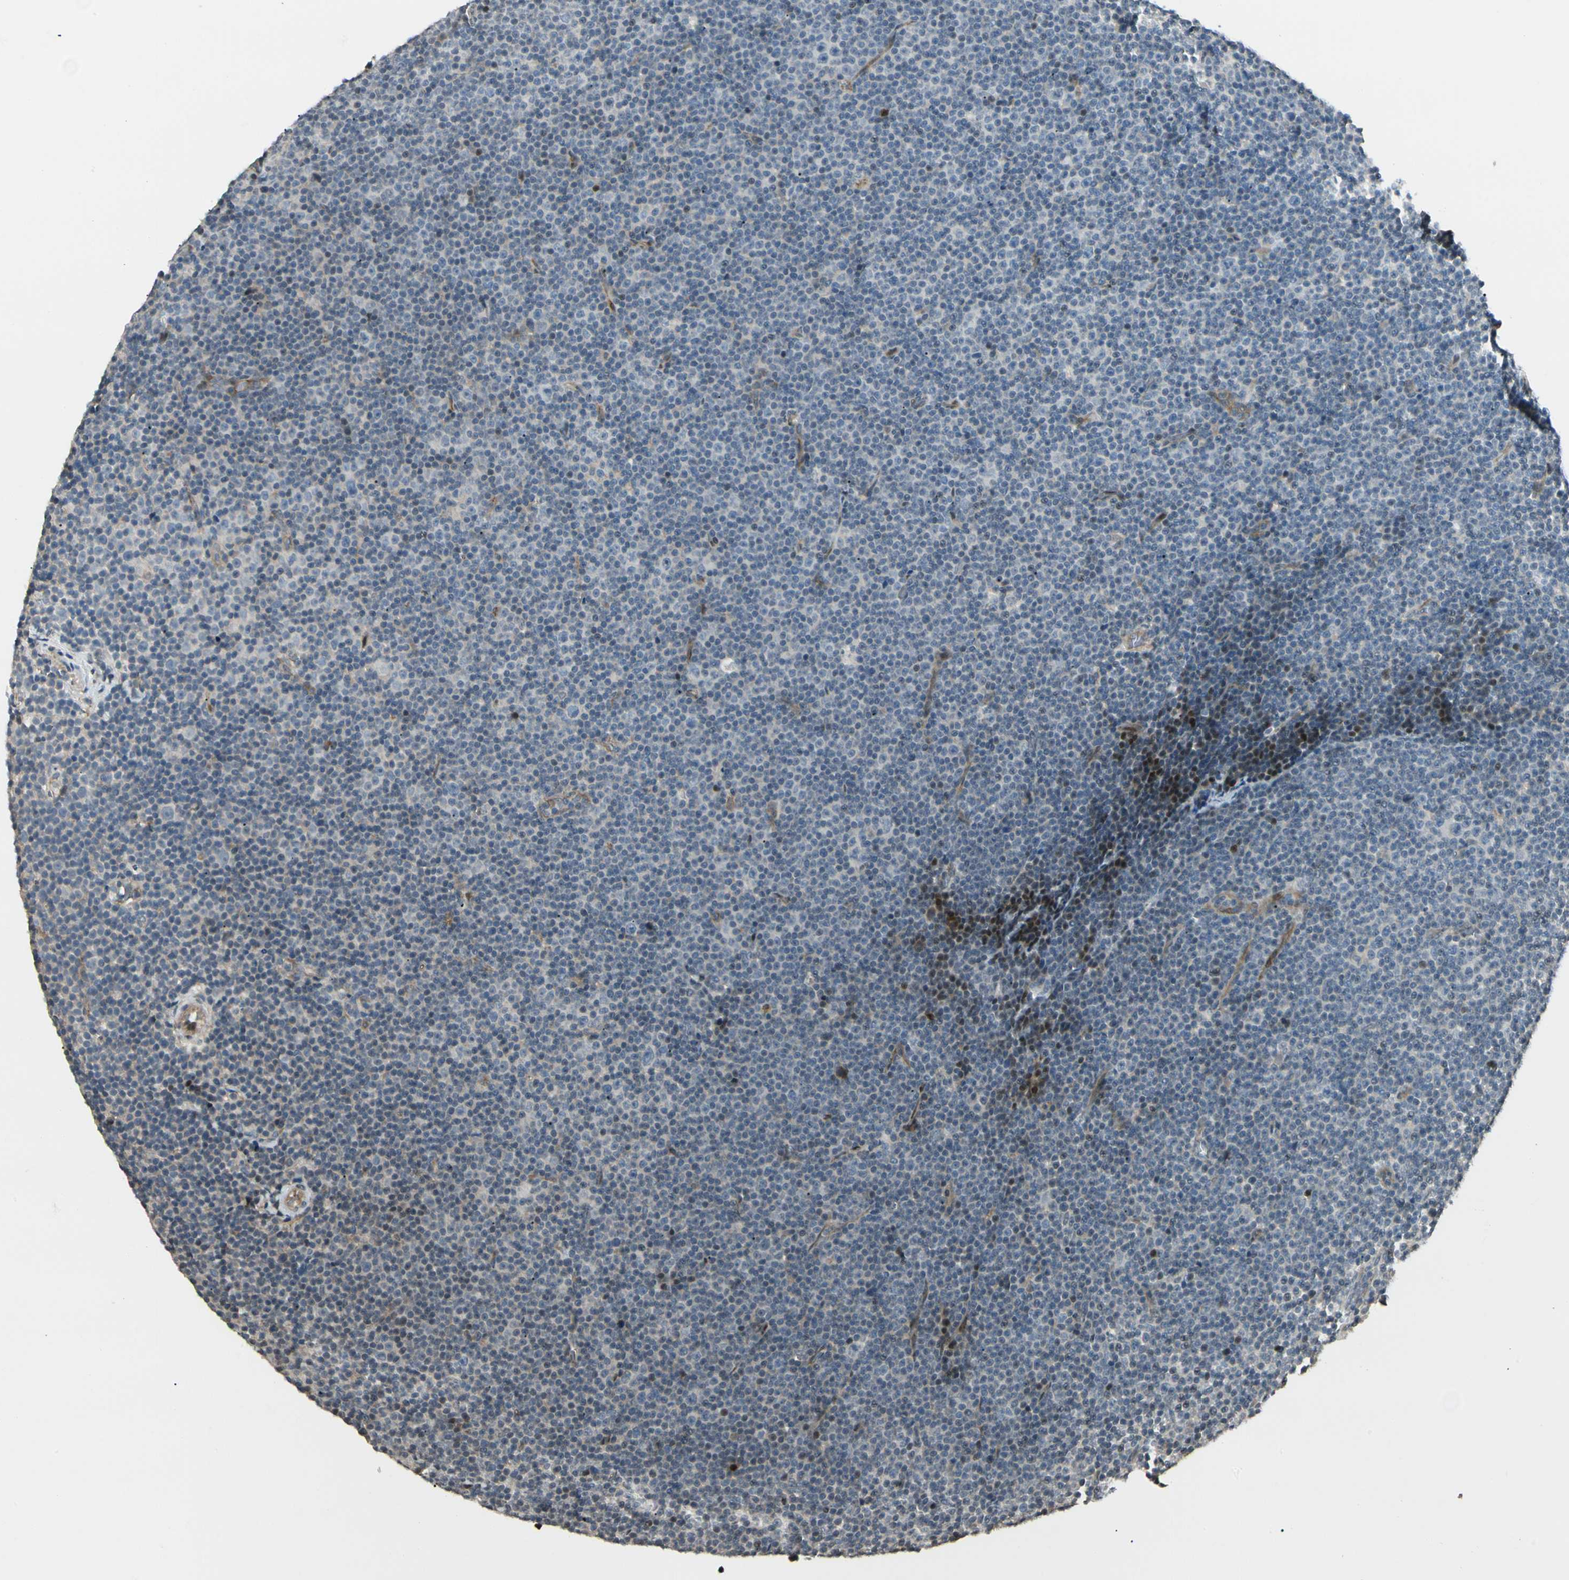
{"staining": {"intensity": "weak", "quantity": "<25%", "location": "cytoplasmic/membranous"}, "tissue": "lymphoma", "cell_type": "Tumor cells", "image_type": "cancer", "snomed": [{"axis": "morphology", "description": "Malignant lymphoma, non-Hodgkin's type, Low grade"}, {"axis": "topography", "description": "Lymph node"}], "caption": "Protein analysis of lymphoma reveals no significant expression in tumor cells.", "gene": "P3H2", "patient": {"sex": "female", "age": 67}}